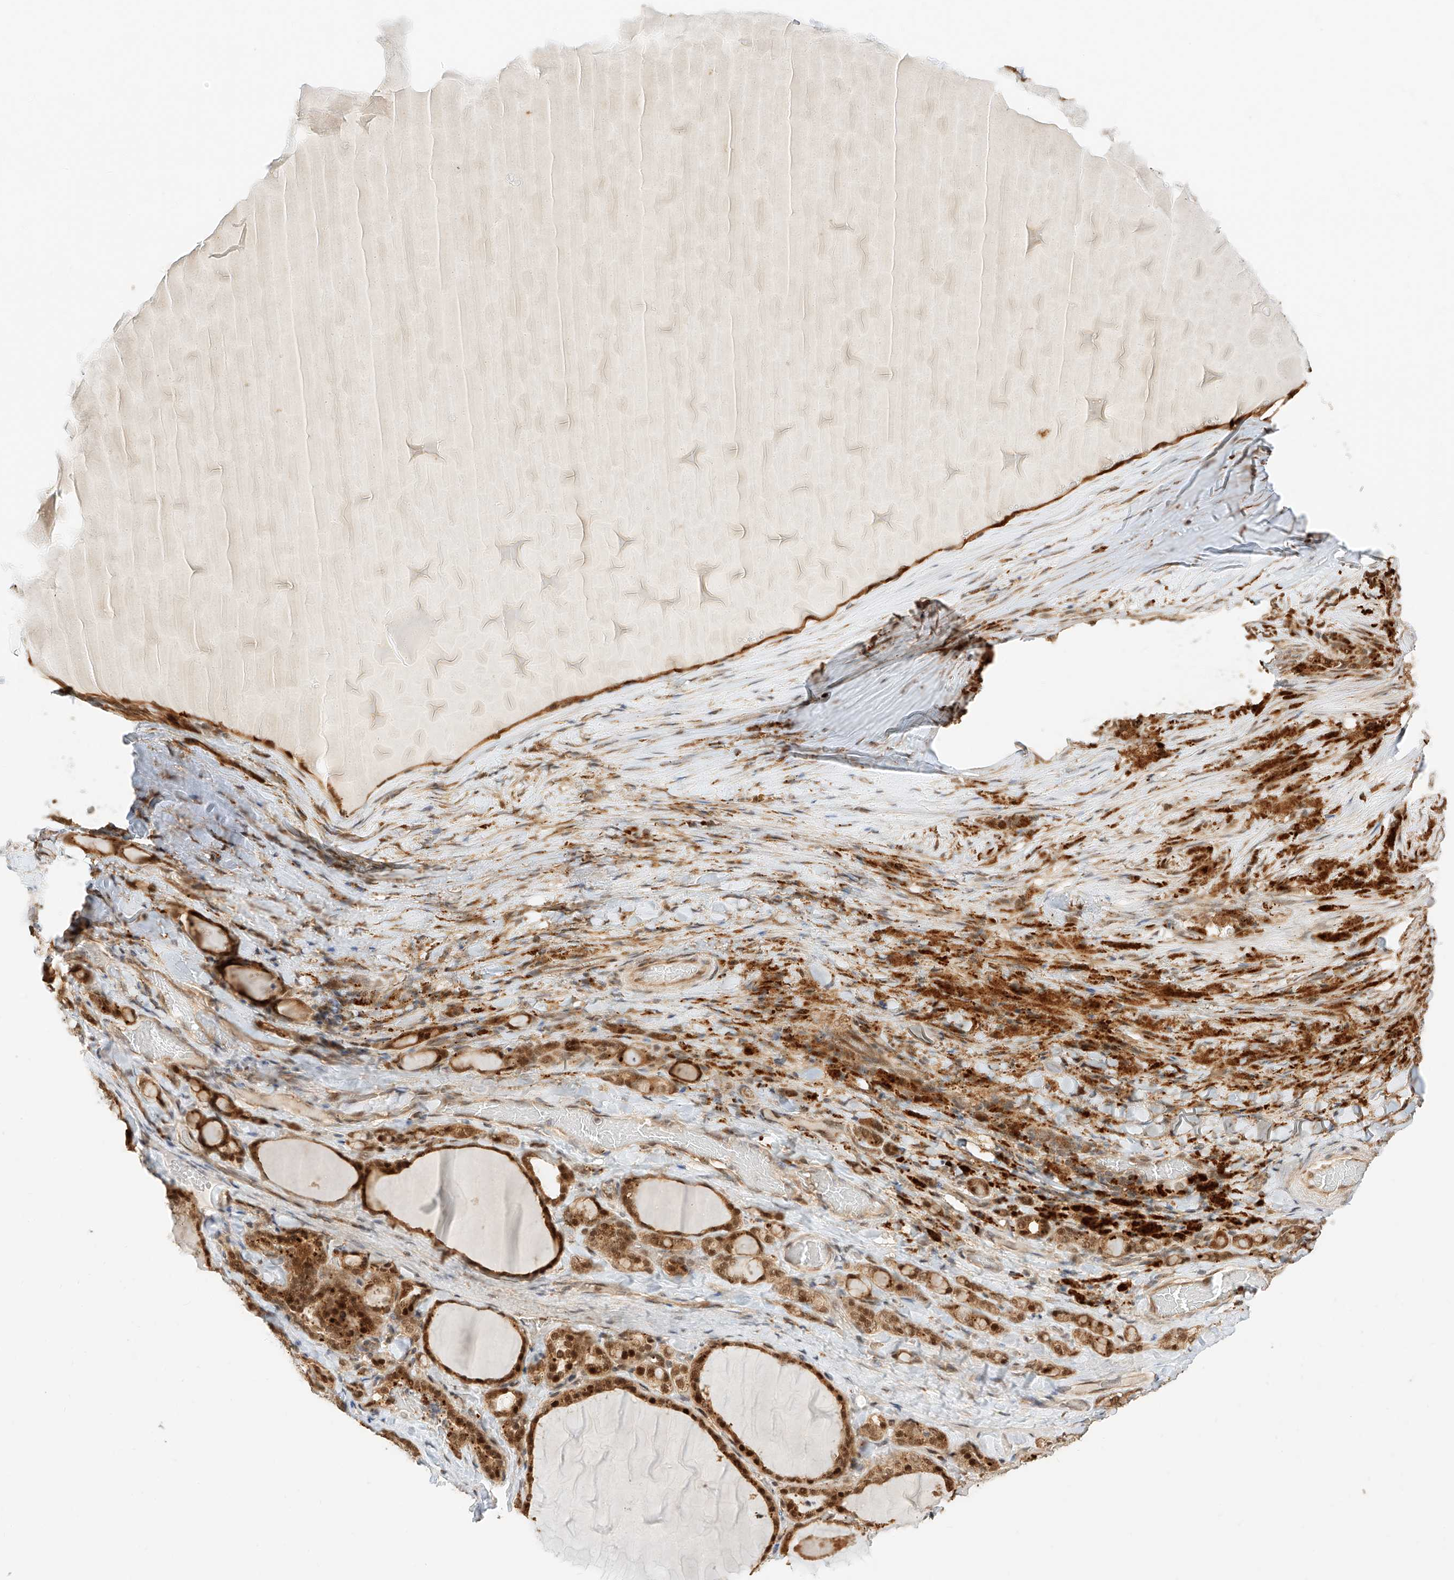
{"staining": {"intensity": "strong", "quantity": ">75%", "location": "cytoplasmic/membranous,nuclear"}, "tissue": "thyroid gland", "cell_type": "Glandular cells", "image_type": "normal", "snomed": [{"axis": "morphology", "description": "Normal tissue, NOS"}, {"axis": "topography", "description": "Thyroid gland"}], "caption": "Immunohistochemical staining of unremarkable thyroid gland reveals >75% levels of strong cytoplasmic/membranous,nuclear protein staining in about >75% of glandular cells.", "gene": "EIF4H", "patient": {"sex": "female", "age": 22}}